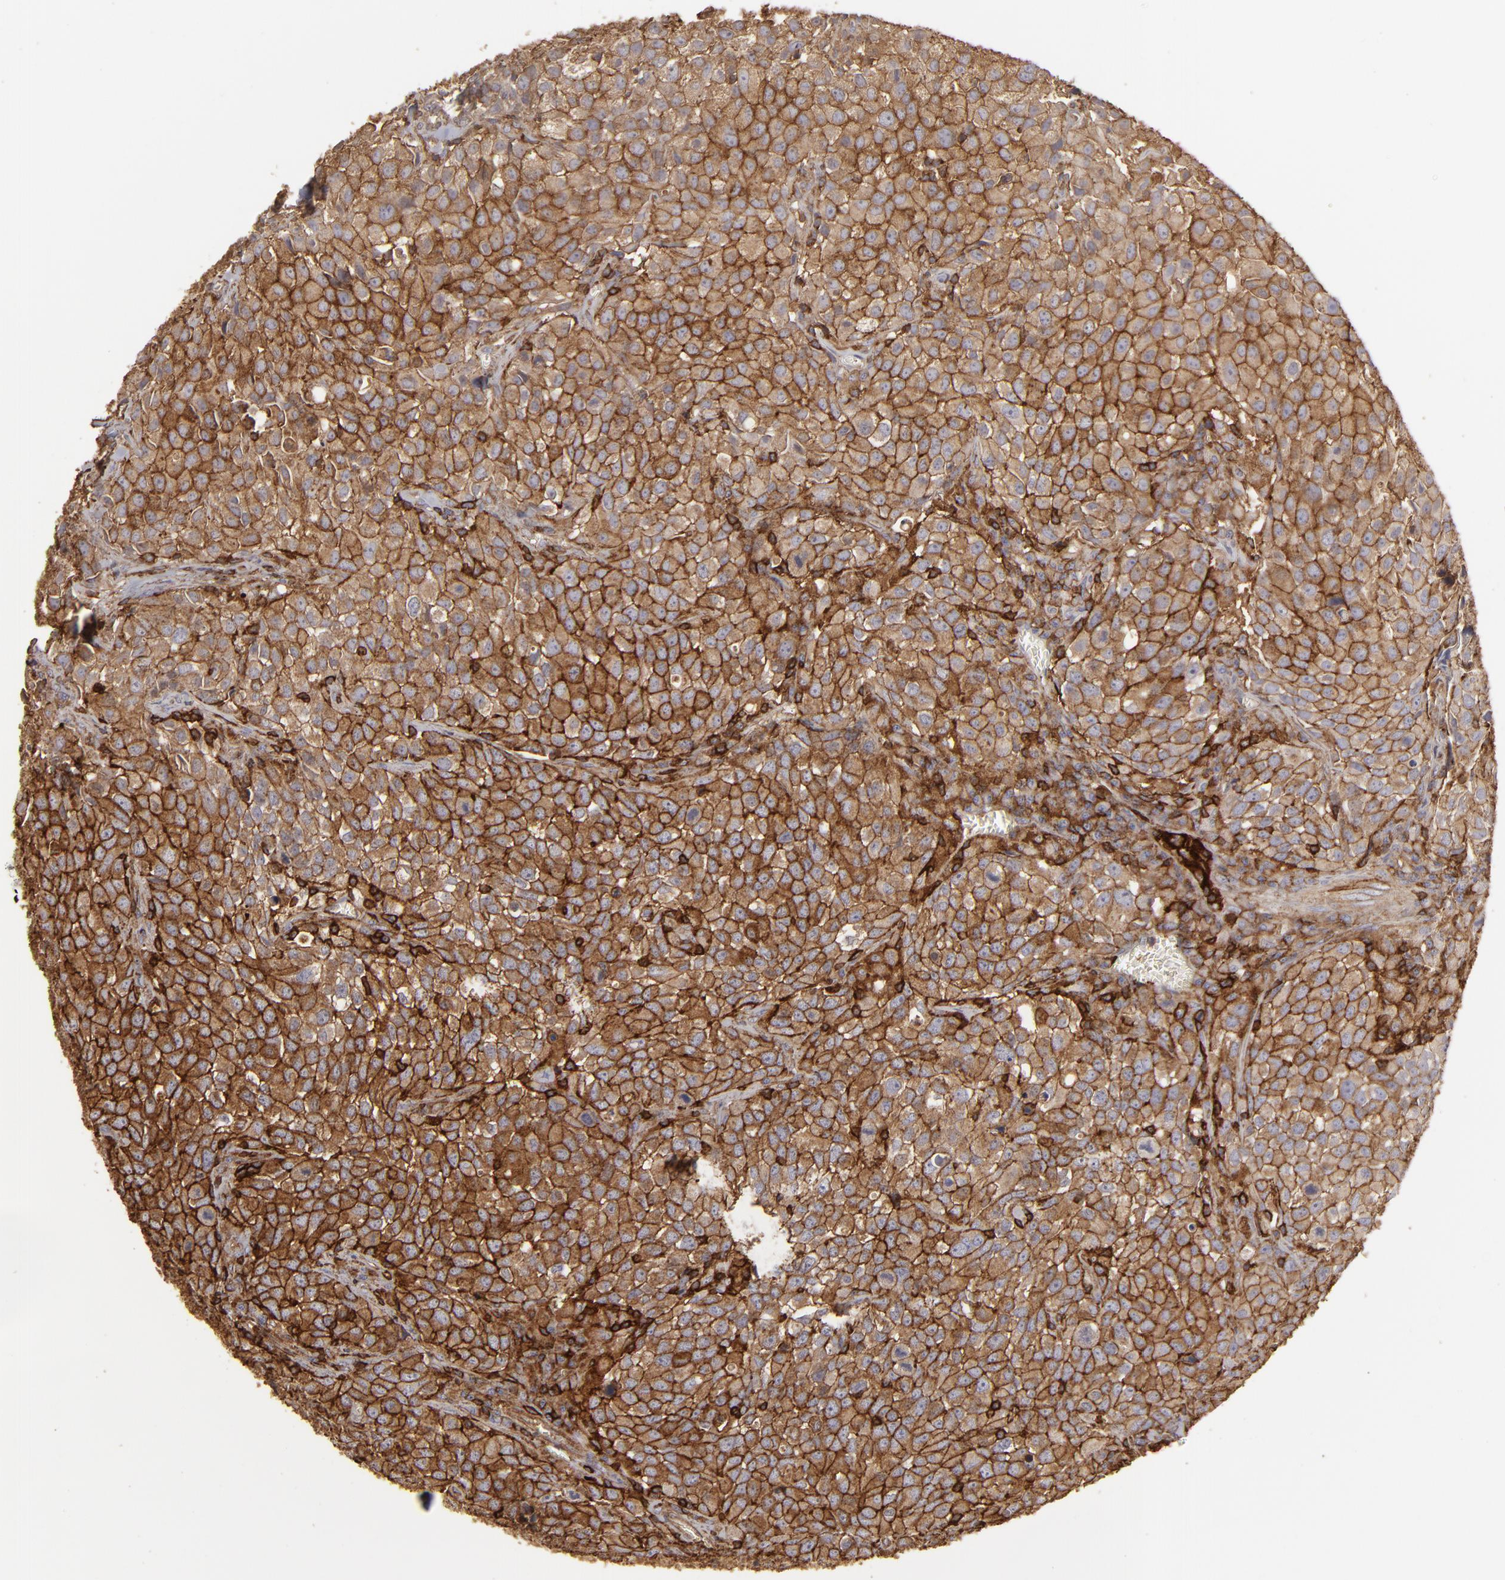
{"staining": {"intensity": "strong", "quantity": ">75%", "location": "cytoplasmic/membranous"}, "tissue": "urothelial cancer", "cell_type": "Tumor cells", "image_type": "cancer", "snomed": [{"axis": "morphology", "description": "Urothelial carcinoma, High grade"}, {"axis": "topography", "description": "Urinary bladder"}], "caption": "Immunohistochemical staining of human urothelial cancer shows high levels of strong cytoplasmic/membranous protein positivity in approximately >75% of tumor cells.", "gene": "ACTB", "patient": {"sex": "female", "age": 75}}